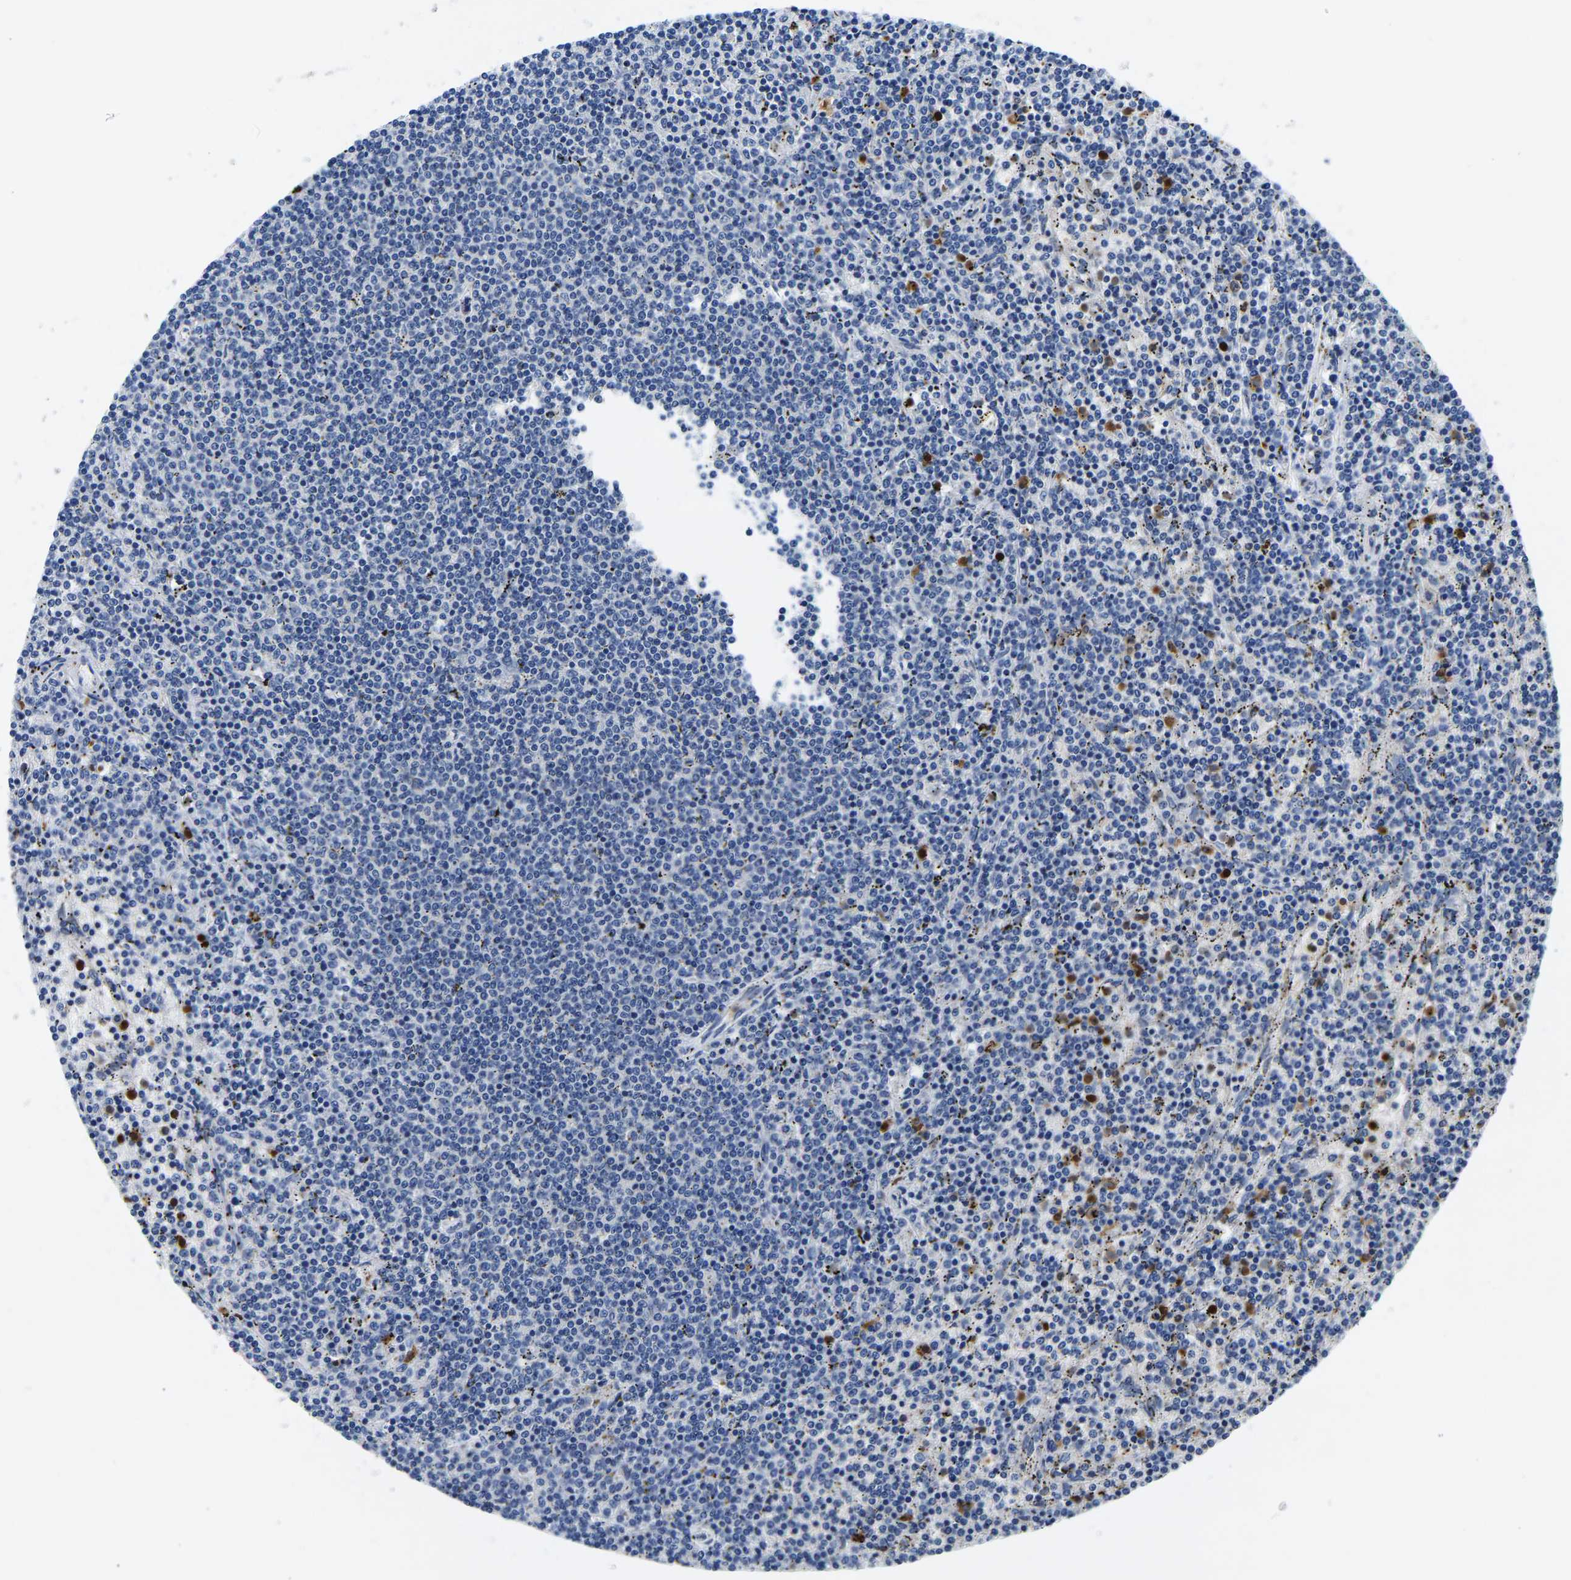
{"staining": {"intensity": "negative", "quantity": "none", "location": "none"}, "tissue": "lymphoma", "cell_type": "Tumor cells", "image_type": "cancer", "snomed": [{"axis": "morphology", "description": "Malignant lymphoma, non-Hodgkin's type, Low grade"}, {"axis": "topography", "description": "Spleen"}], "caption": "Immunohistochemistry micrograph of low-grade malignant lymphoma, non-Hodgkin's type stained for a protein (brown), which shows no positivity in tumor cells.", "gene": "TOR1B", "patient": {"sex": "female", "age": 50}}